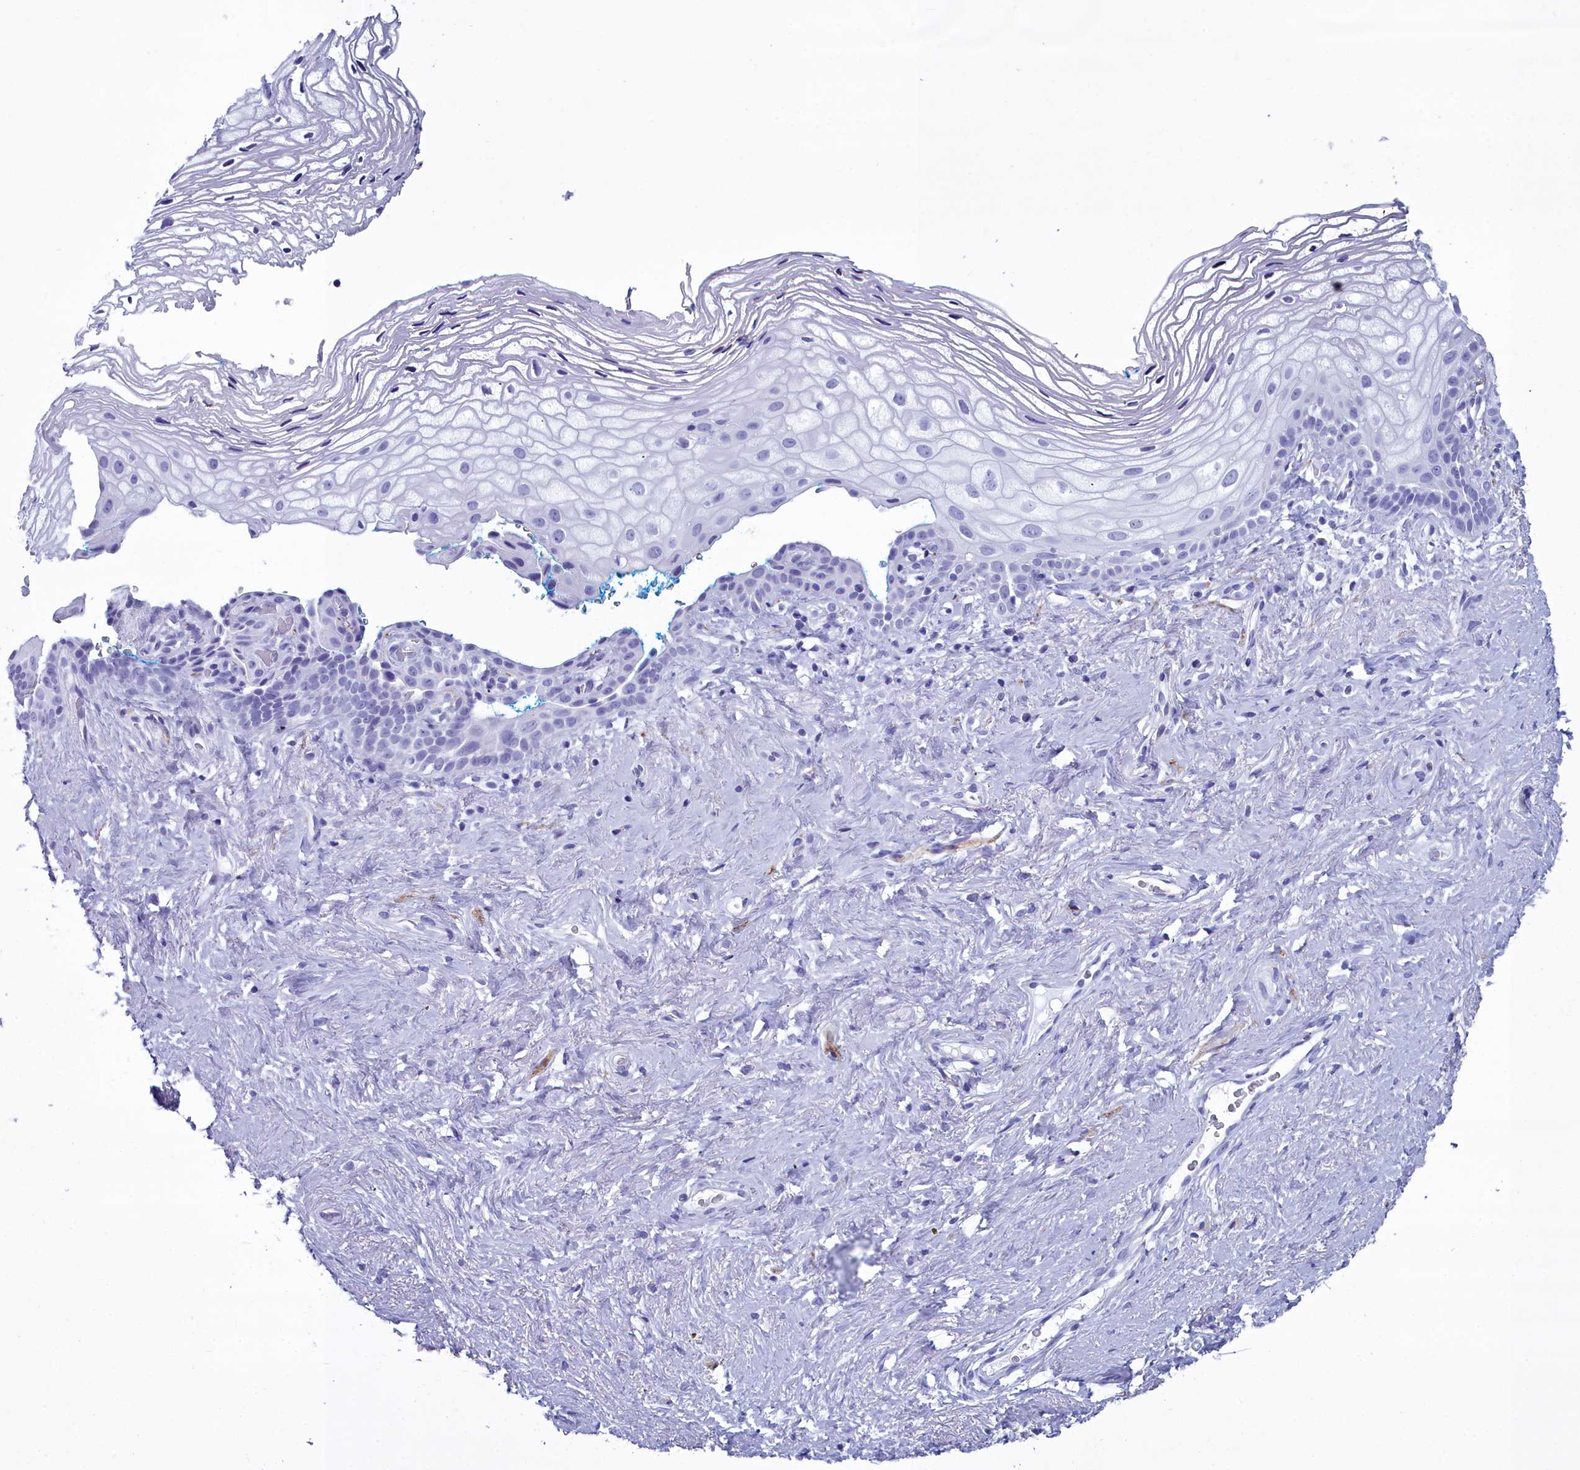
{"staining": {"intensity": "negative", "quantity": "none", "location": "none"}, "tissue": "vagina", "cell_type": "Squamous epithelial cells", "image_type": "normal", "snomed": [{"axis": "morphology", "description": "Normal tissue, NOS"}, {"axis": "morphology", "description": "Adenocarcinoma, NOS"}, {"axis": "topography", "description": "Rectum"}, {"axis": "topography", "description": "Vagina"}], "caption": "Normal vagina was stained to show a protein in brown. There is no significant expression in squamous epithelial cells. The staining is performed using DAB (3,3'-diaminobenzidine) brown chromogen with nuclei counter-stained in using hematoxylin.", "gene": "MAP6", "patient": {"sex": "female", "age": 71}}